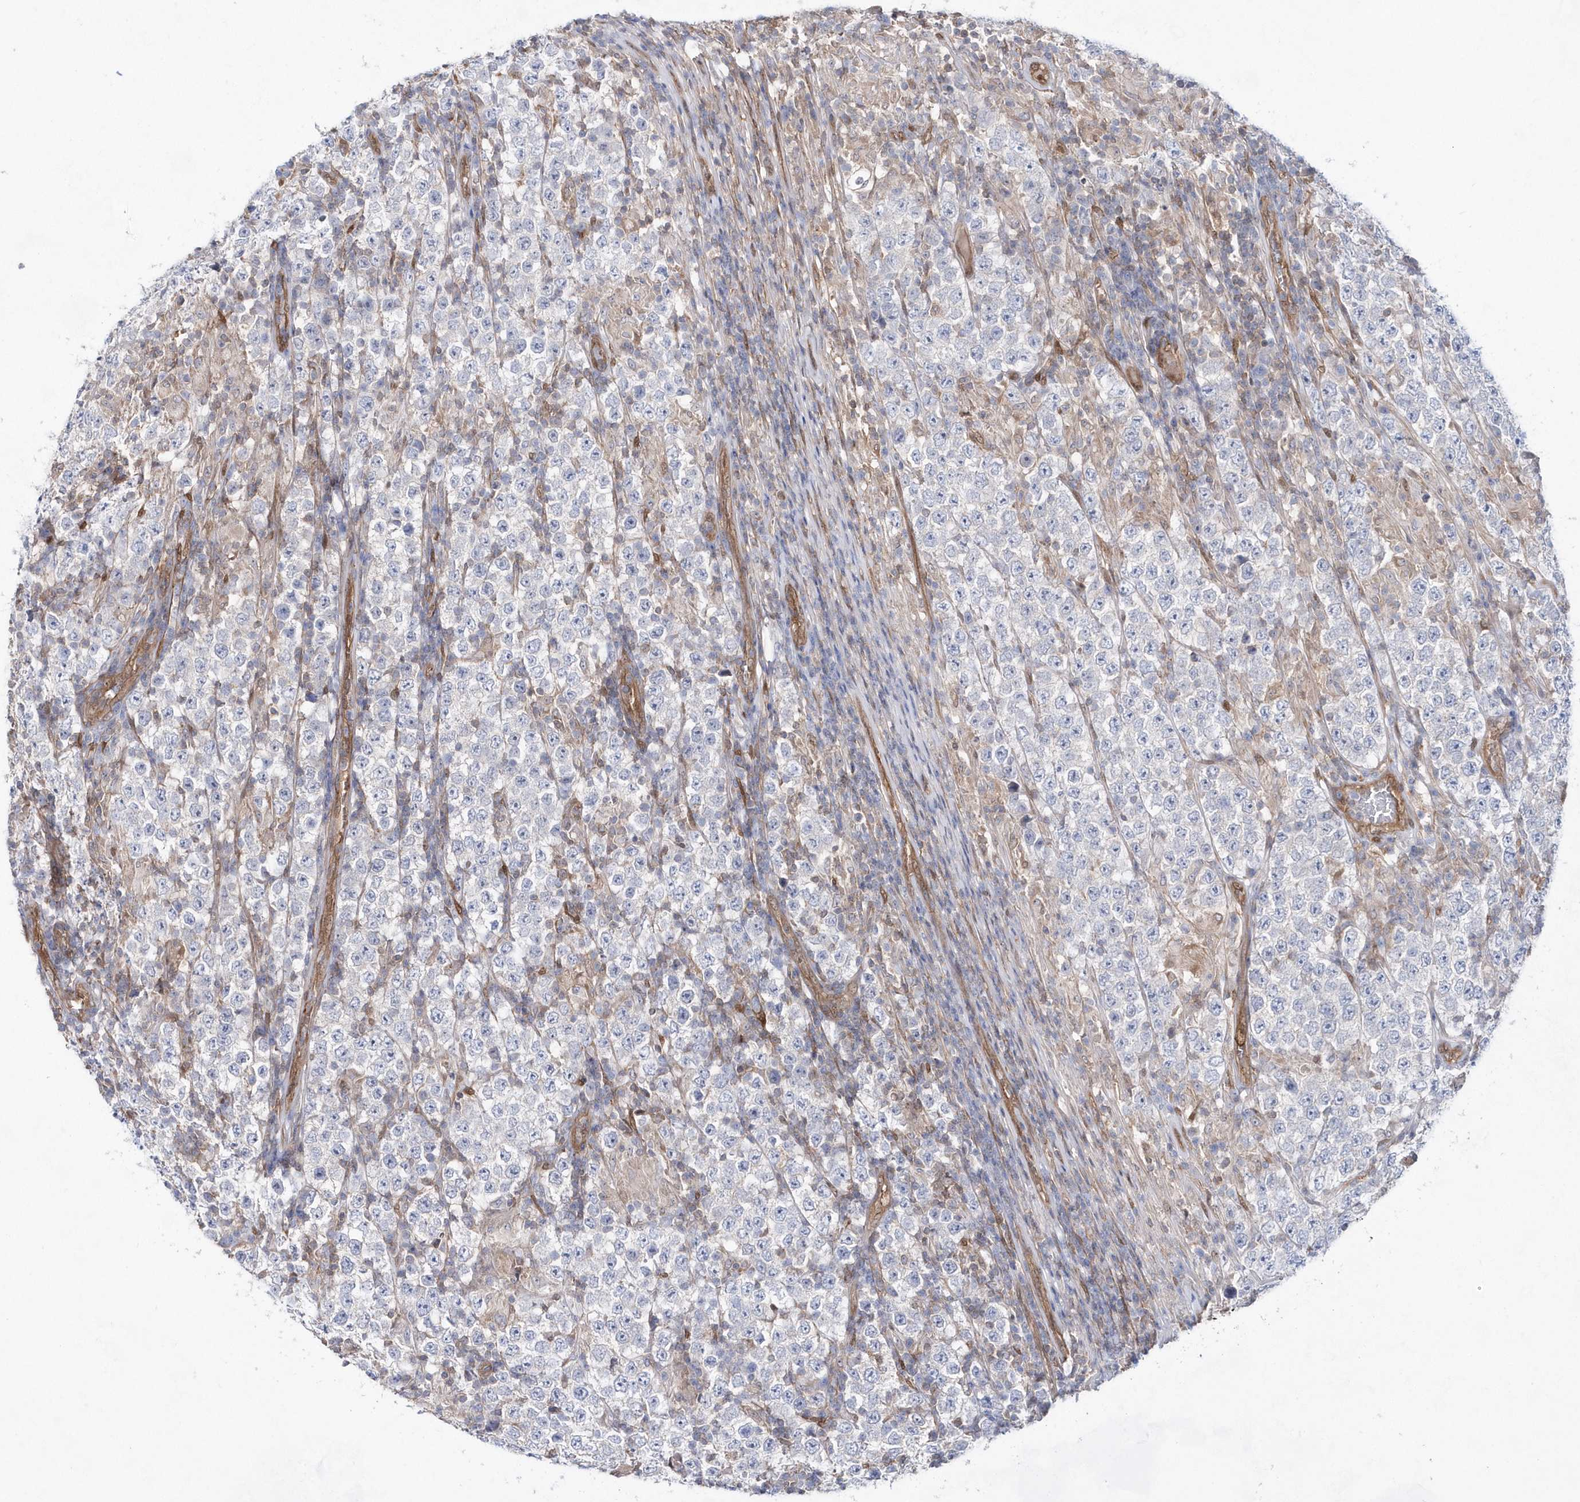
{"staining": {"intensity": "negative", "quantity": "none", "location": "none"}, "tissue": "testis cancer", "cell_type": "Tumor cells", "image_type": "cancer", "snomed": [{"axis": "morphology", "description": "Normal tissue, NOS"}, {"axis": "morphology", "description": "Urothelial carcinoma, High grade"}, {"axis": "morphology", "description": "Seminoma, NOS"}, {"axis": "morphology", "description": "Carcinoma, Embryonal, NOS"}, {"axis": "topography", "description": "Urinary bladder"}, {"axis": "topography", "description": "Testis"}], "caption": "The histopathology image exhibits no significant expression in tumor cells of testis cancer (urothelial carcinoma (high-grade)).", "gene": "BDH2", "patient": {"sex": "male", "age": 41}}